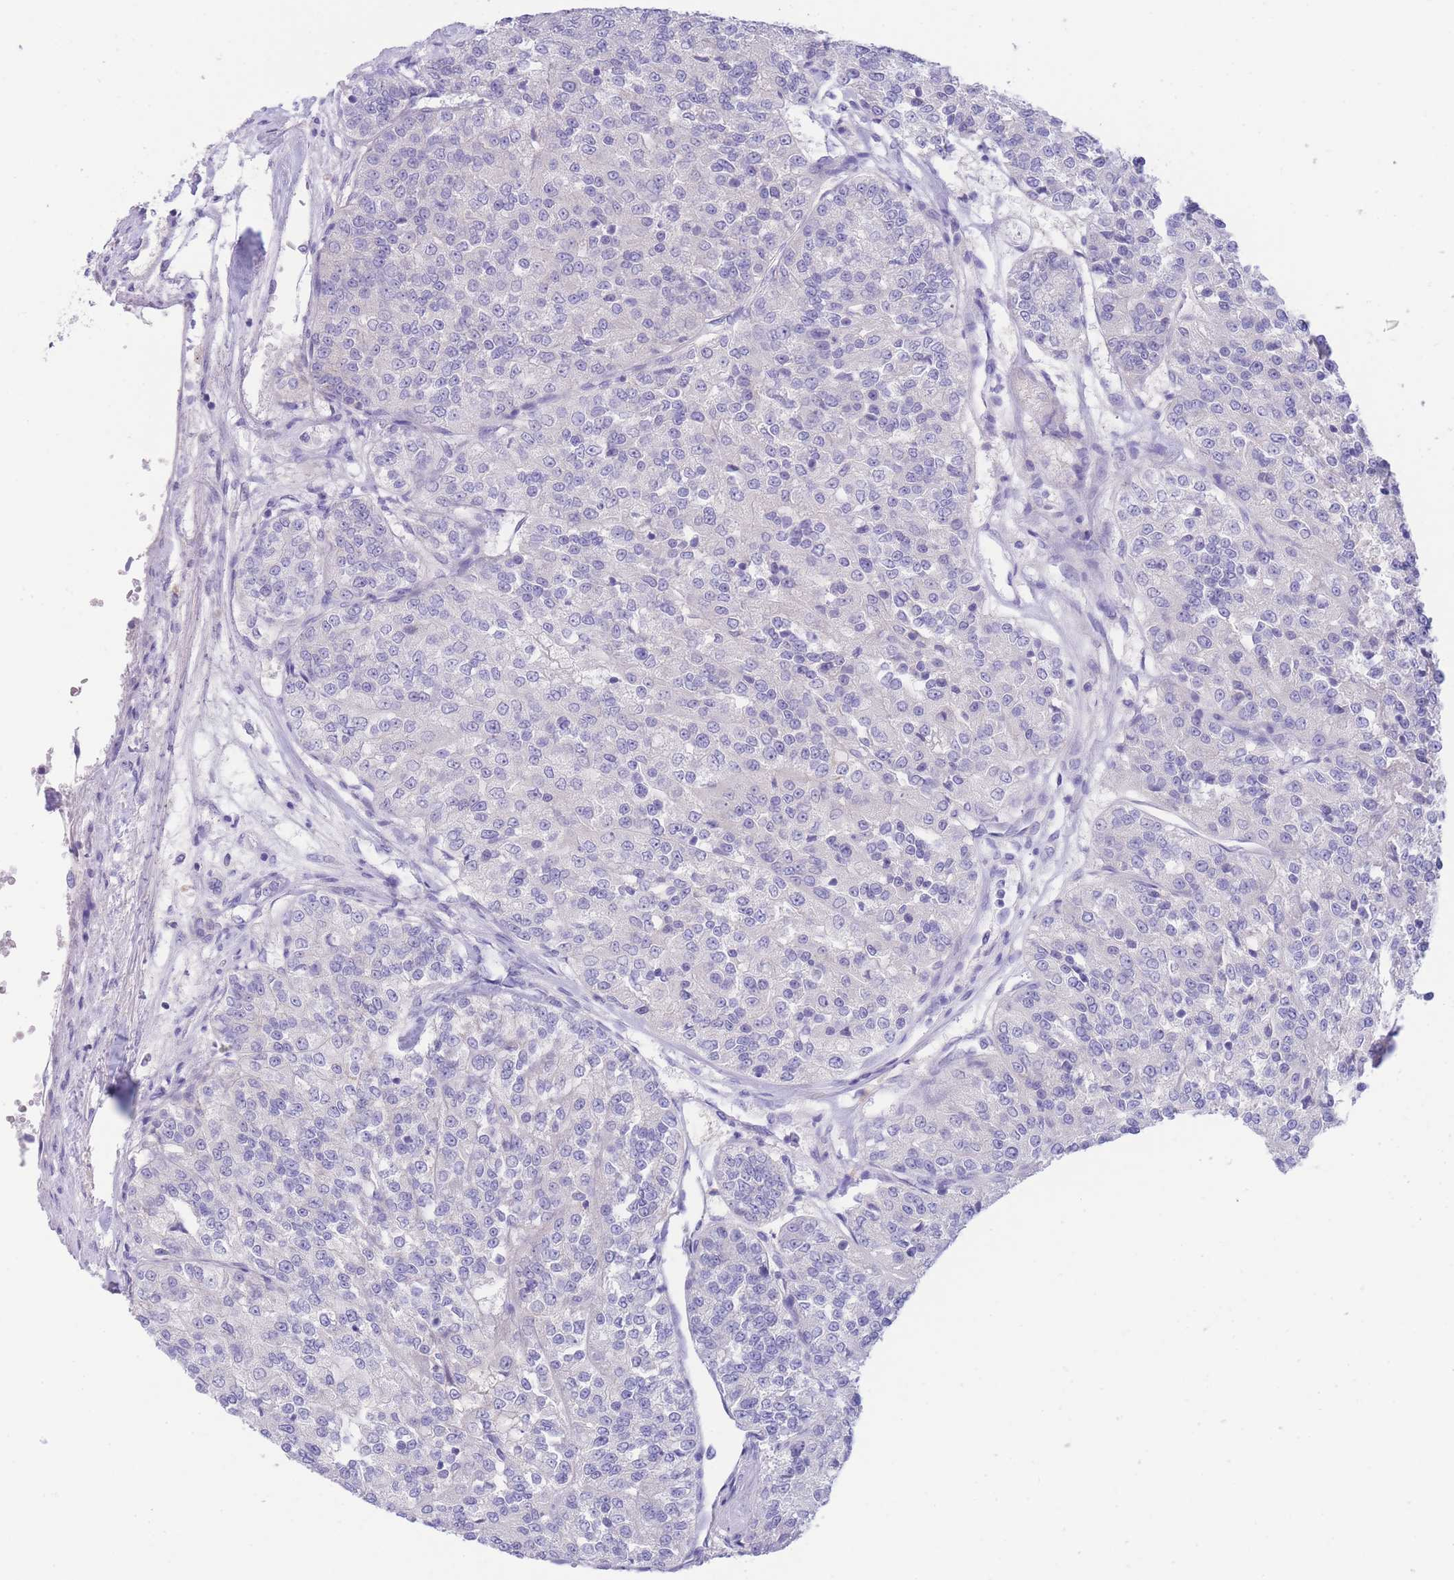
{"staining": {"intensity": "negative", "quantity": "none", "location": "none"}, "tissue": "renal cancer", "cell_type": "Tumor cells", "image_type": "cancer", "snomed": [{"axis": "morphology", "description": "Adenocarcinoma, NOS"}, {"axis": "topography", "description": "Kidney"}], "caption": "The IHC histopathology image has no significant positivity in tumor cells of renal cancer tissue. (DAB (3,3'-diaminobenzidine) immunohistochemistry with hematoxylin counter stain).", "gene": "PCDHB3", "patient": {"sex": "female", "age": 63}}